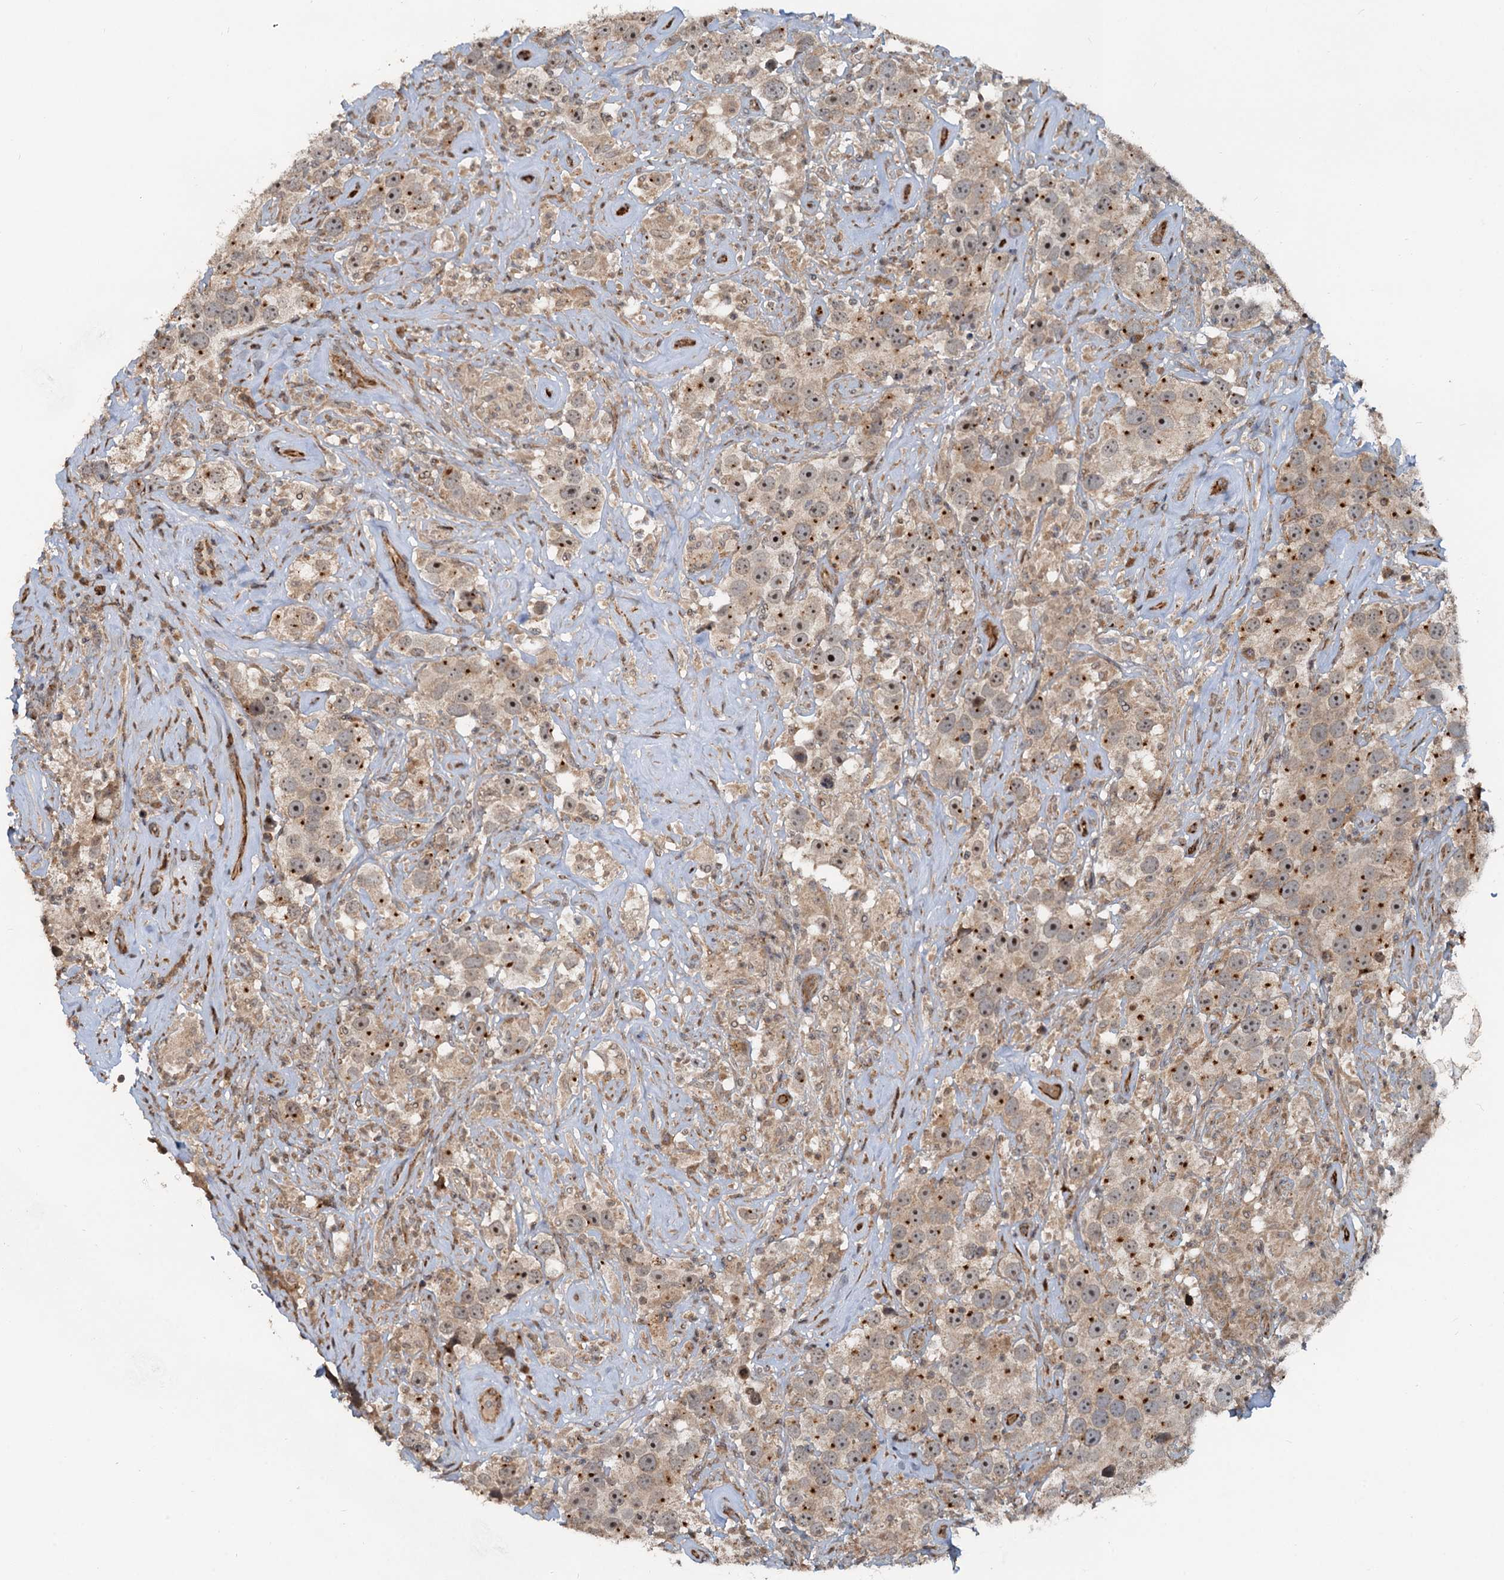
{"staining": {"intensity": "moderate", "quantity": "25%-75%", "location": "cytoplasmic/membranous,nuclear"}, "tissue": "testis cancer", "cell_type": "Tumor cells", "image_type": "cancer", "snomed": [{"axis": "morphology", "description": "Seminoma, NOS"}, {"axis": "topography", "description": "Testis"}], "caption": "Protein staining of testis seminoma tissue reveals moderate cytoplasmic/membranous and nuclear staining in approximately 25%-75% of tumor cells.", "gene": "CEP68", "patient": {"sex": "male", "age": 49}}